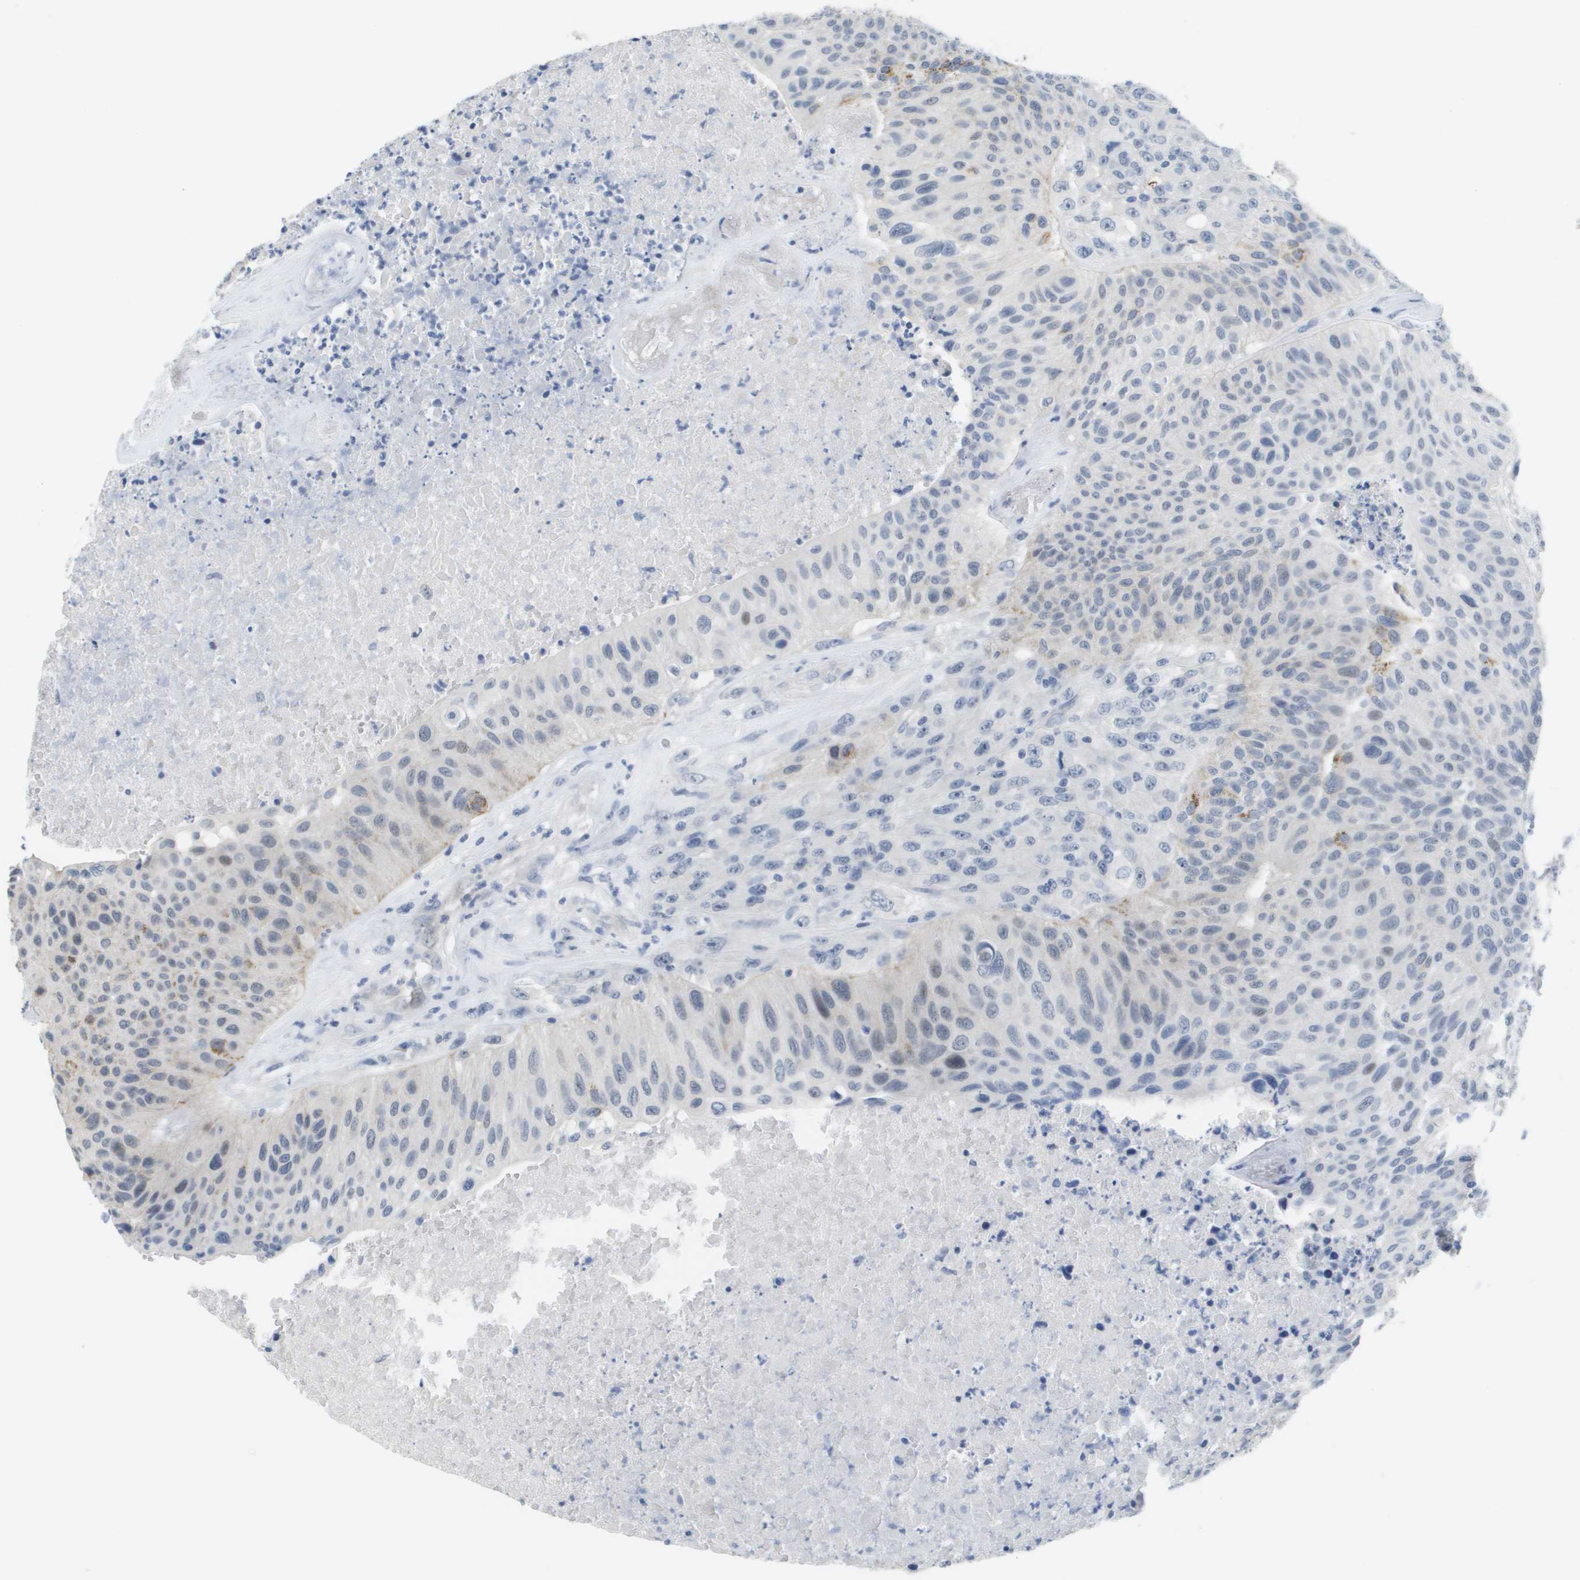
{"staining": {"intensity": "weak", "quantity": "<25%", "location": "cytoplasmic/membranous"}, "tissue": "urothelial cancer", "cell_type": "Tumor cells", "image_type": "cancer", "snomed": [{"axis": "morphology", "description": "Urothelial carcinoma, High grade"}, {"axis": "topography", "description": "Urinary bladder"}], "caption": "A photomicrograph of human urothelial cancer is negative for staining in tumor cells. Nuclei are stained in blue.", "gene": "PDE4A", "patient": {"sex": "male", "age": 66}}